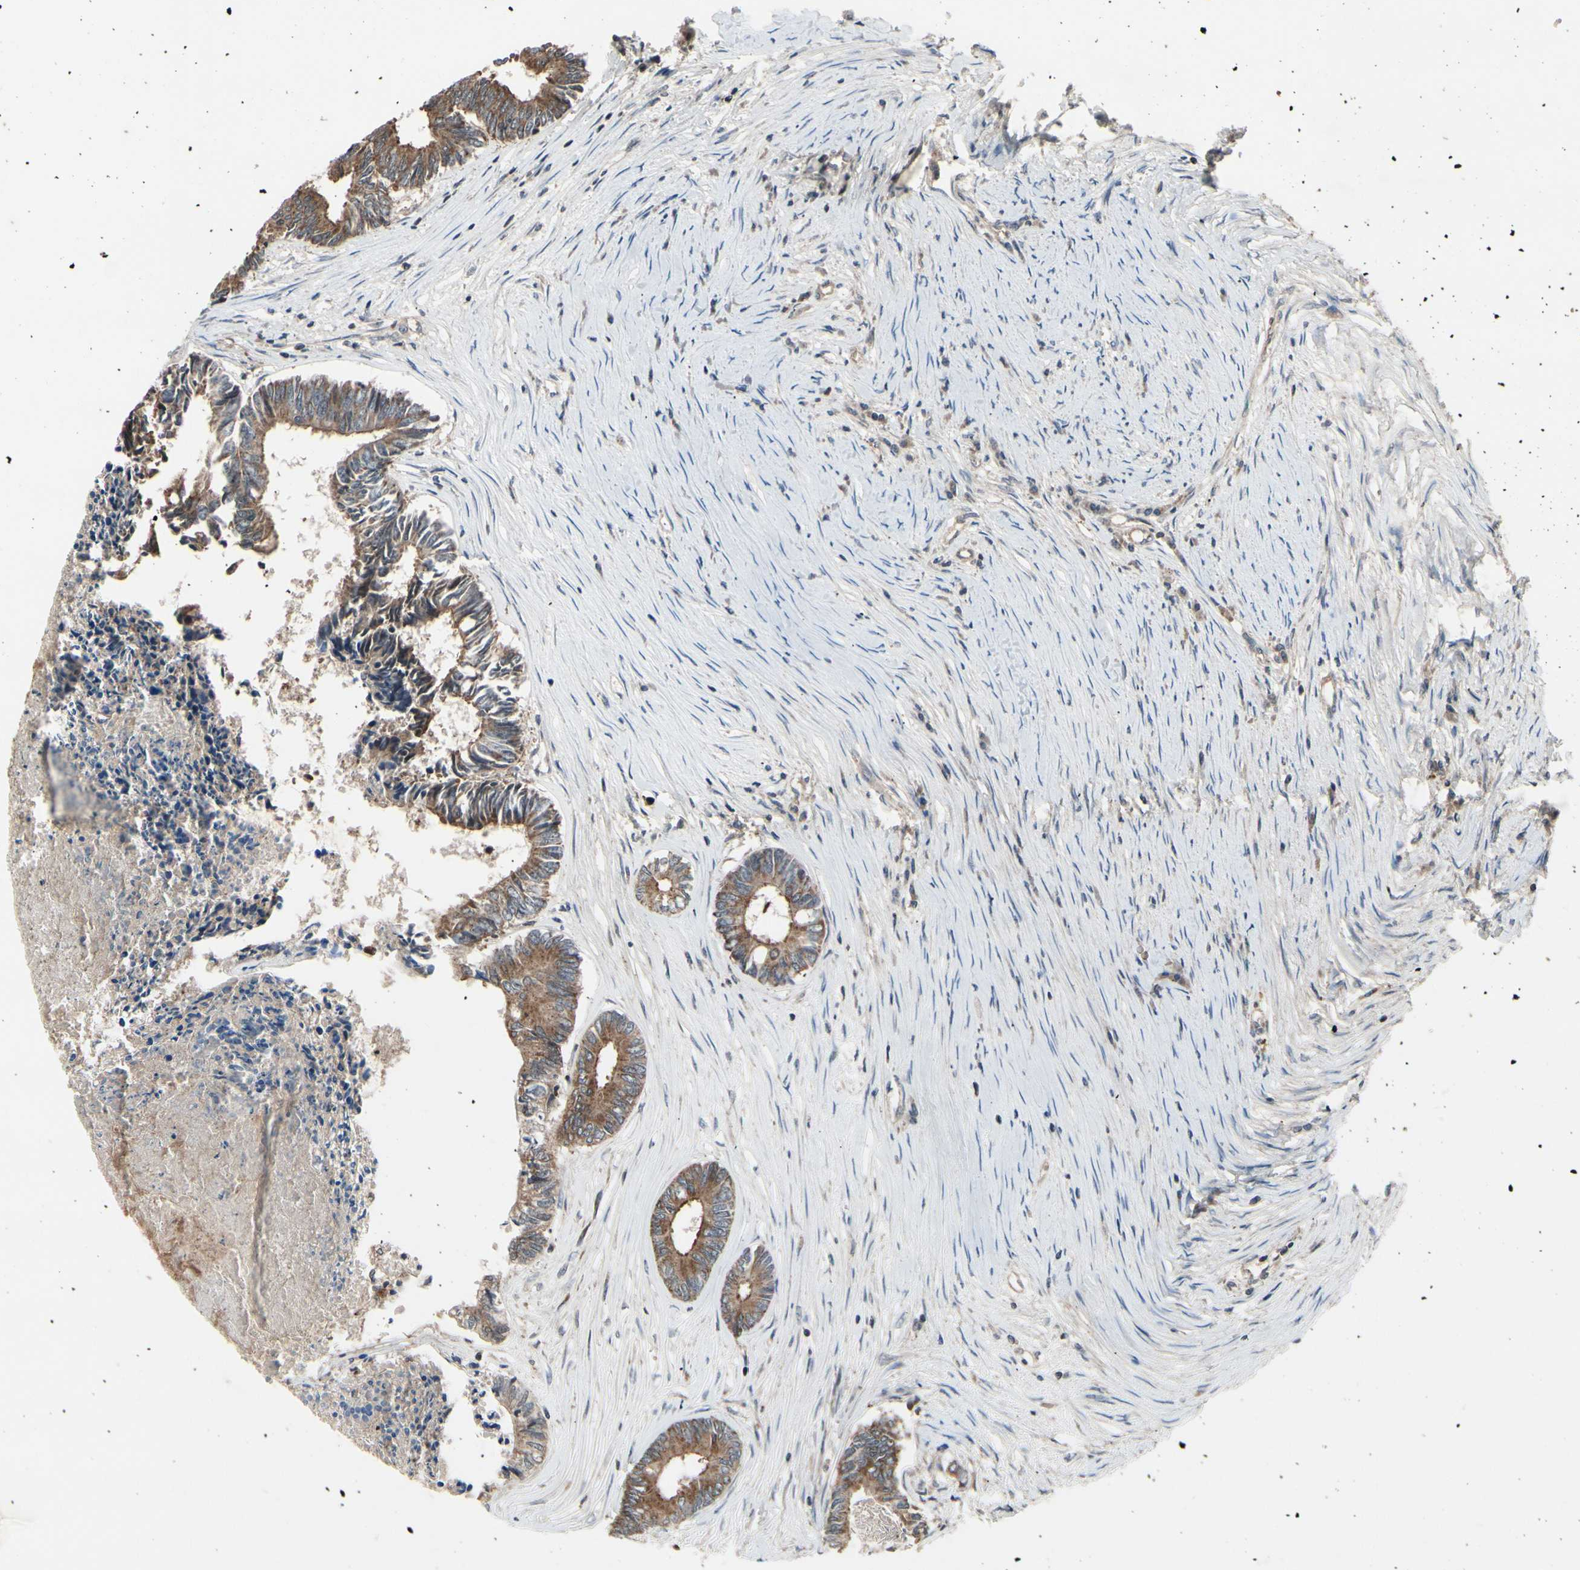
{"staining": {"intensity": "moderate", "quantity": ">75%", "location": "cytoplasmic/membranous"}, "tissue": "colorectal cancer", "cell_type": "Tumor cells", "image_type": "cancer", "snomed": [{"axis": "morphology", "description": "Adenocarcinoma, NOS"}, {"axis": "topography", "description": "Rectum"}], "caption": "Adenocarcinoma (colorectal) stained for a protein (brown) demonstrates moderate cytoplasmic/membranous positive positivity in about >75% of tumor cells.", "gene": "MBTPS2", "patient": {"sex": "male", "age": 63}}